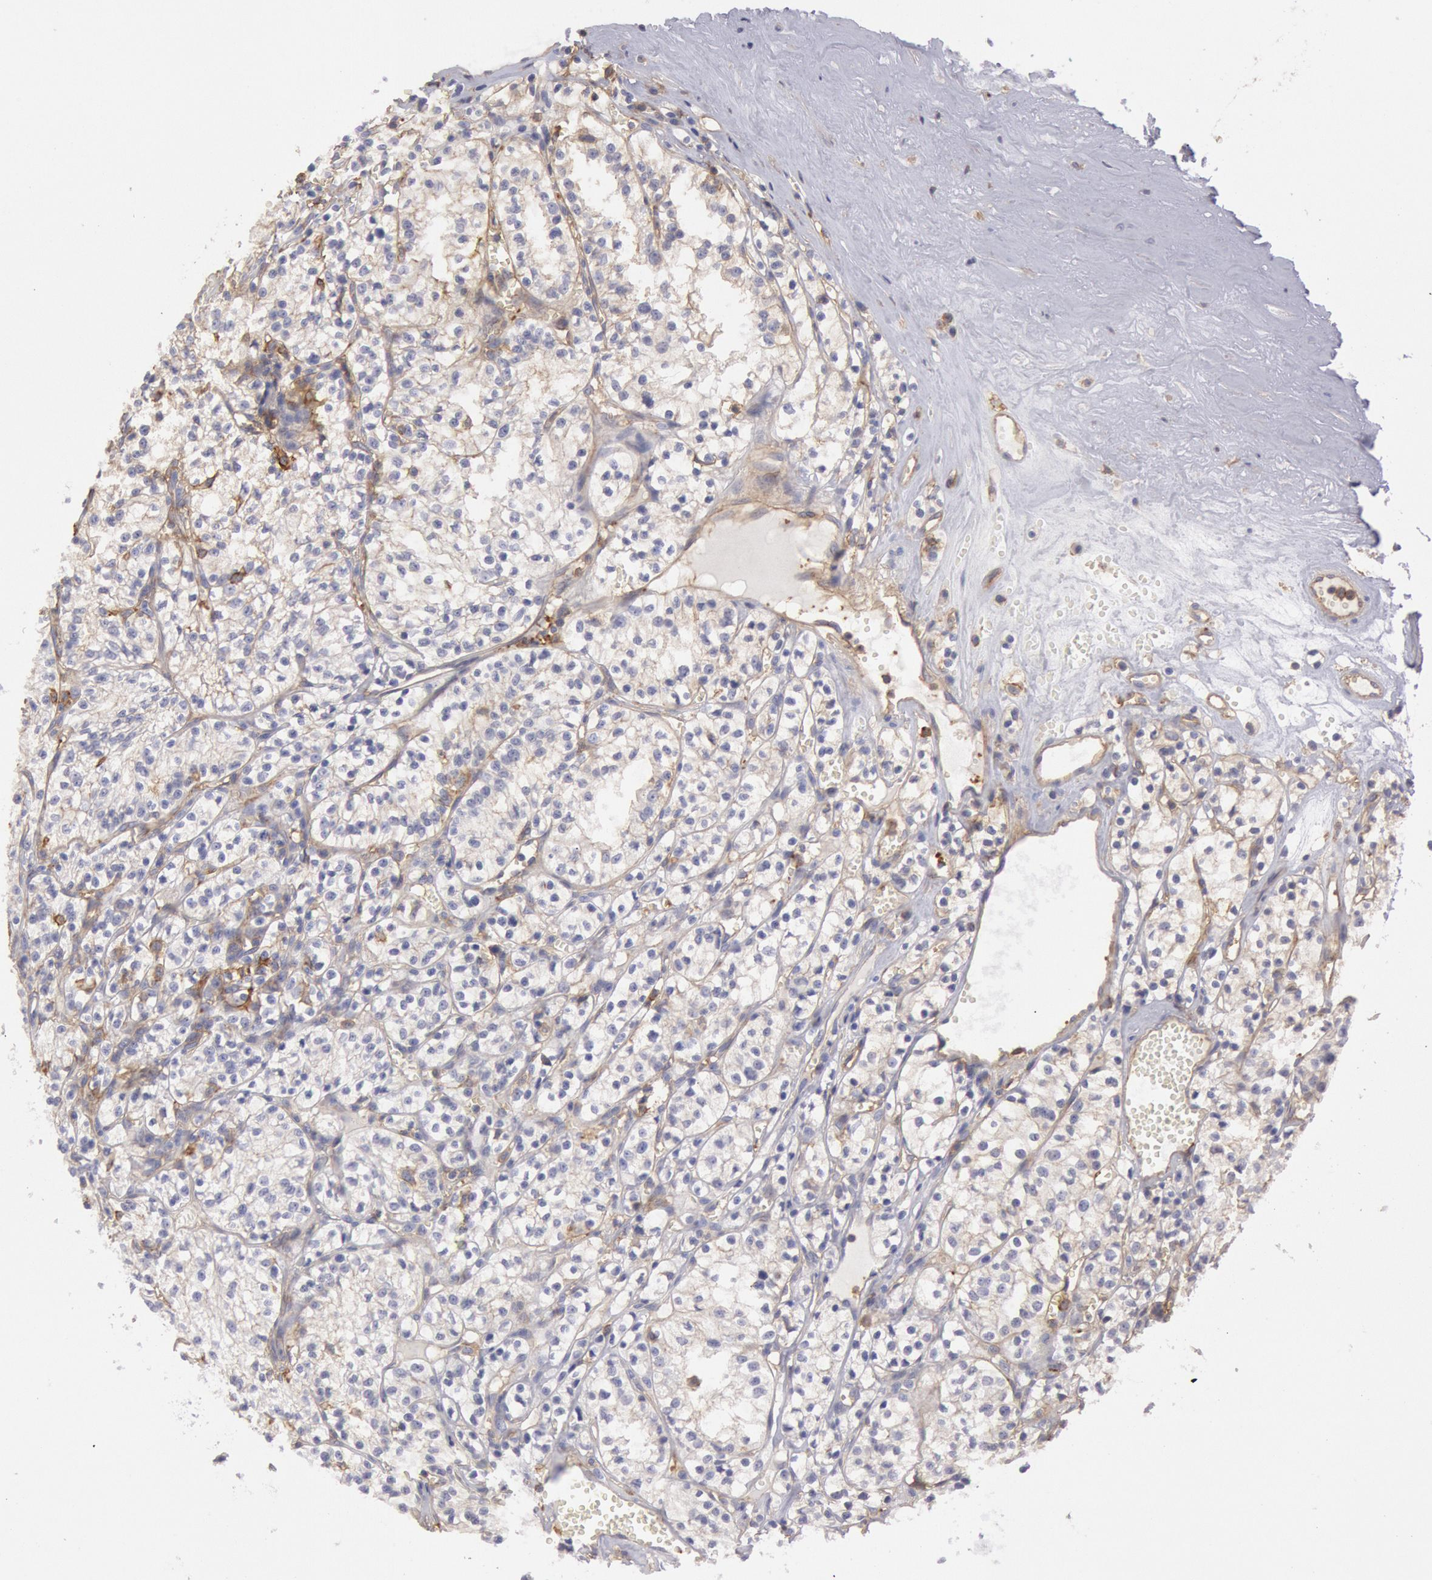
{"staining": {"intensity": "weak", "quantity": "<25%", "location": "cytoplasmic/membranous"}, "tissue": "renal cancer", "cell_type": "Tumor cells", "image_type": "cancer", "snomed": [{"axis": "morphology", "description": "Adenocarcinoma, NOS"}, {"axis": "topography", "description": "Kidney"}], "caption": "Tumor cells are negative for protein expression in human renal cancer (adenocarcinoma).", "gene": "SNAP23", "patient": {"sex": "male", "age": 61}}